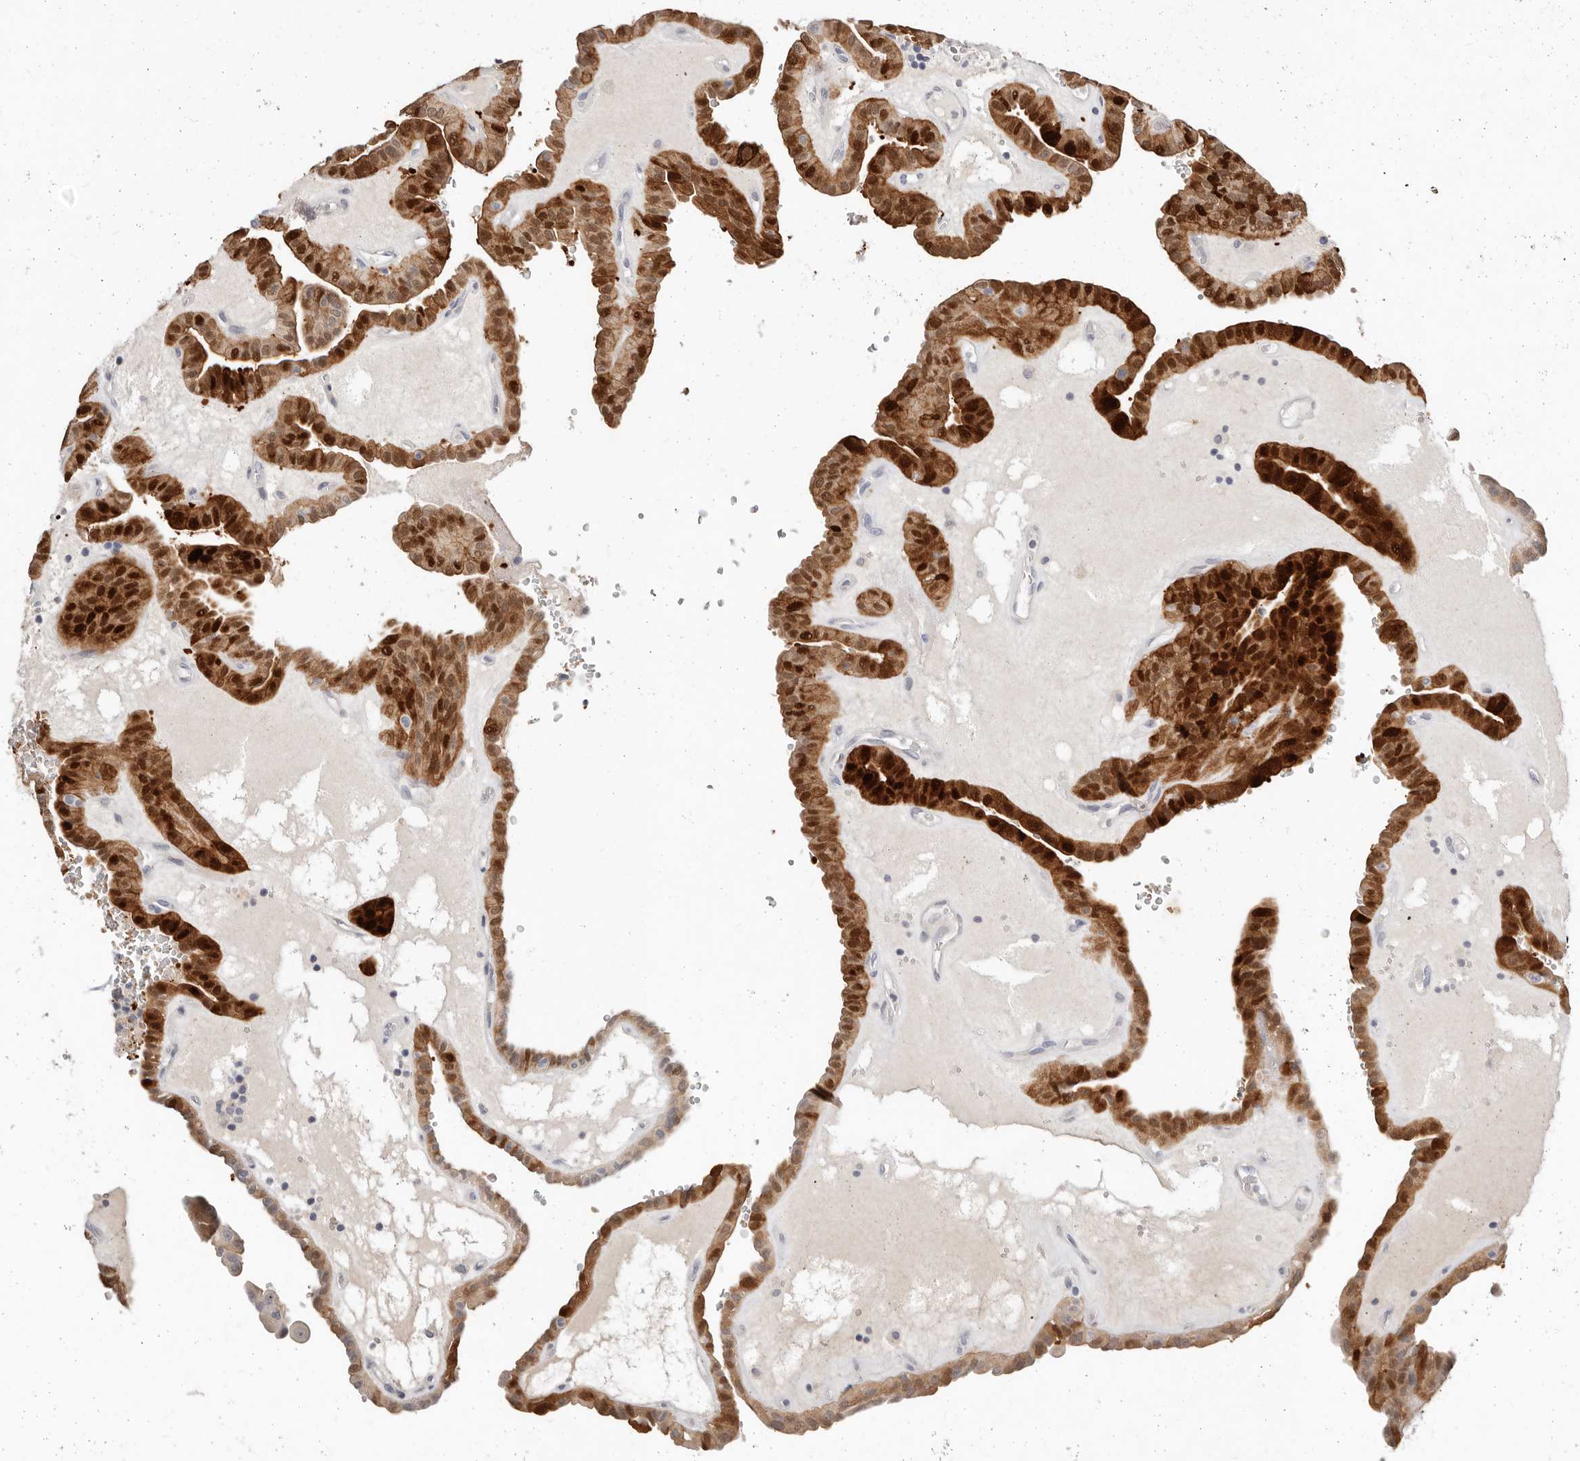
{"staining": {"intensity": "strong", "quantity": ">75%", "location": "cytoplasmic/membranous,nuclear"}, "tissue": "thyroid cancer", "cell_type": "Tumor cells", "image_type": "cancer", "snomed": [{"axis": "morphology", "description": "Papillary adenocarcinoma, NOS"}, {"axis": "topography", "description": "Thyroid gland"}], "caption": "High-magnification brightfield microscopy of papillary adenocarcinoma (thyroid) stained with DAB (brown) and counterstained with hematoxylin (blue). tumor cells exhibit strong cytoplasmic/membranous and nuclear expression is present in about>75% of cells.", "gene": "TMEM63B", "patient": {"sex": "male", "age": 77}}